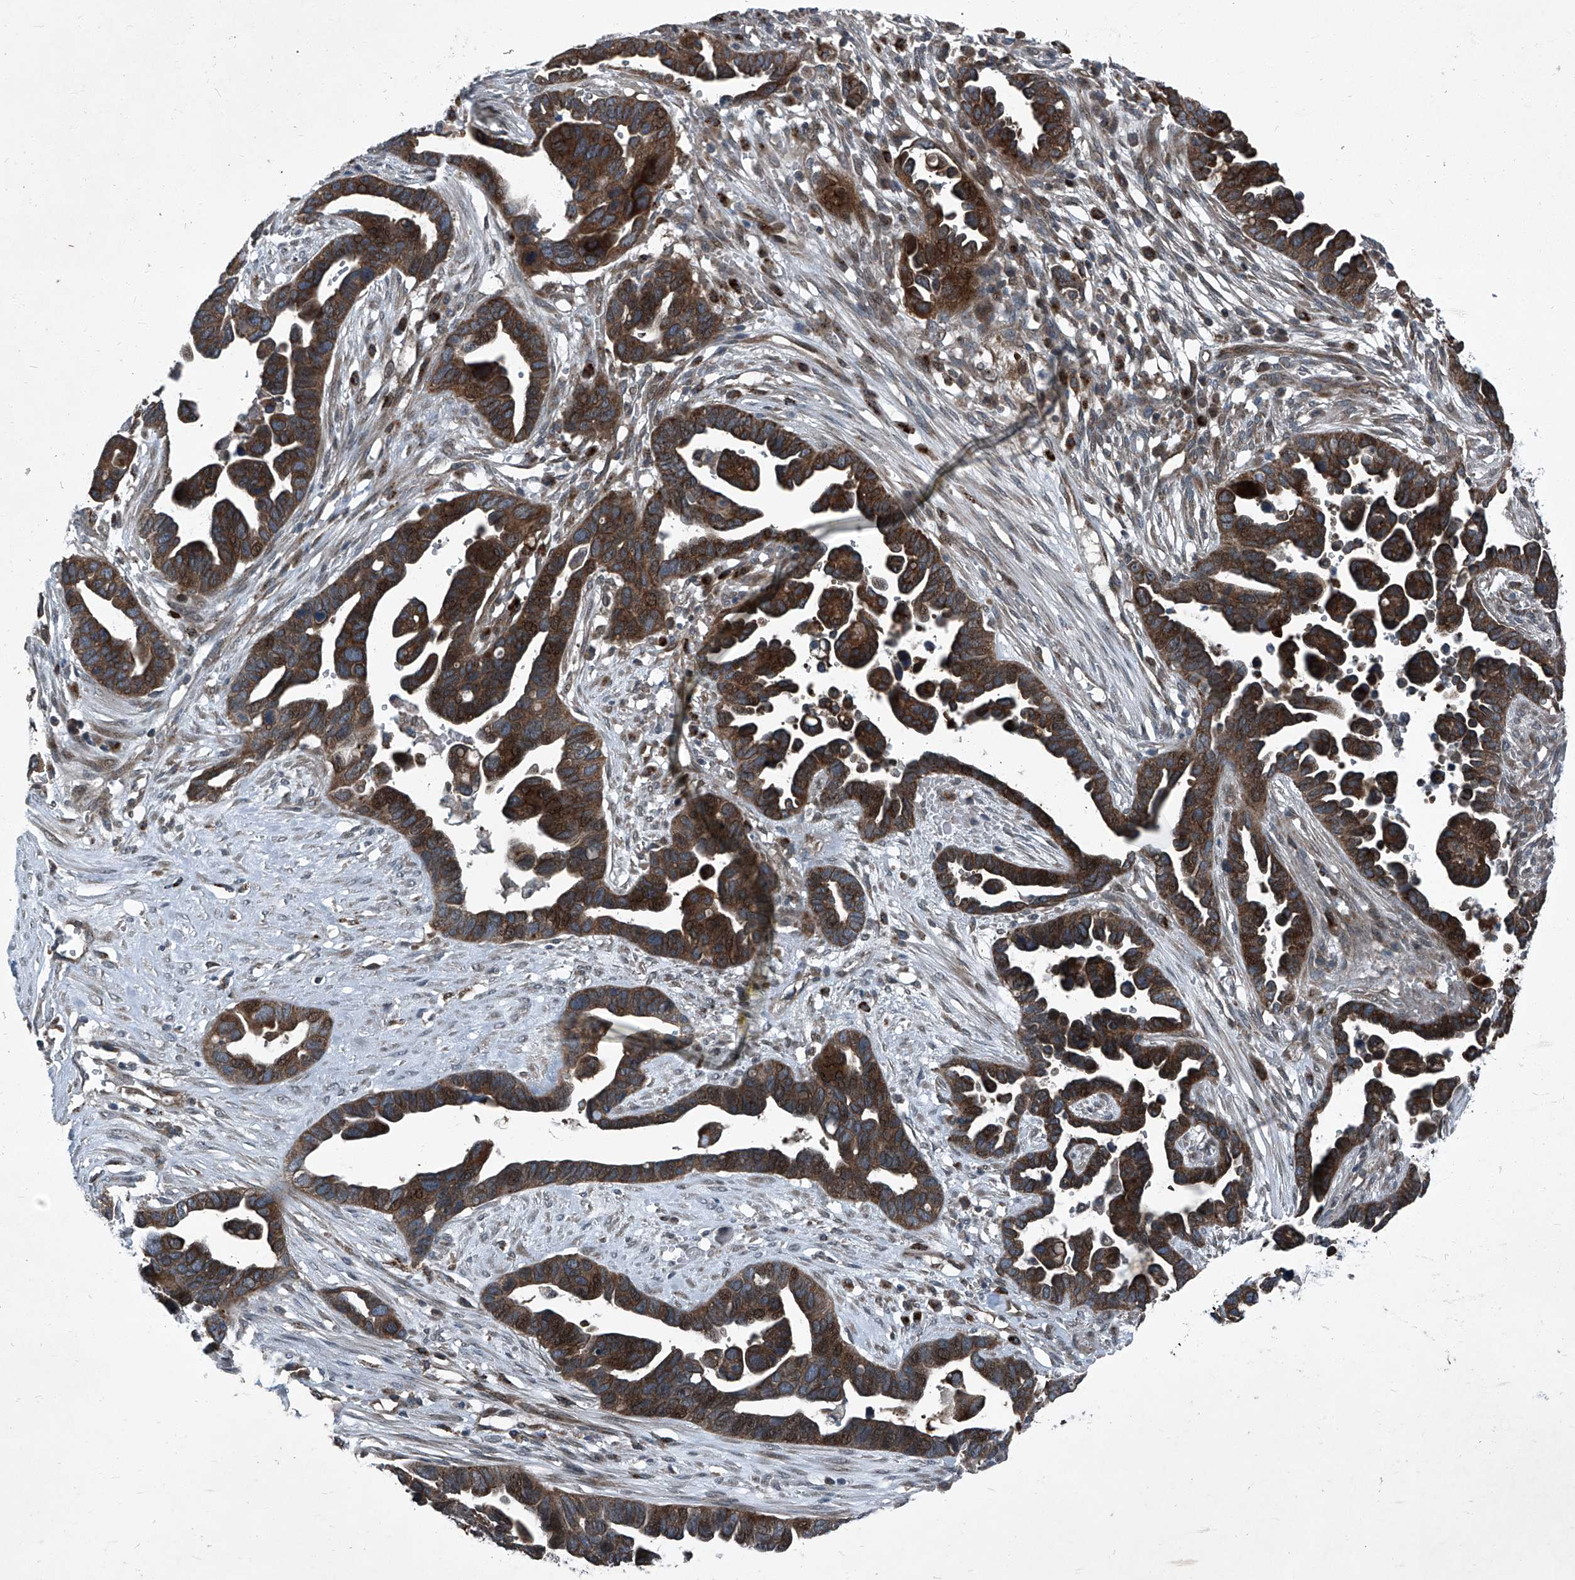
{"staining": {"intensity": "strong", "quantity": ">75%", "location": "cytoplasmic/membranous"}, "tissue": "ovarian cancer", "cell_type": "Tumor cells", "image_type": "cancer", "snomed": [{"axis": "morphology", "description": "Cystadenocarcinoma, serous, NOS"}, {"axis": "topography", "description": "Ovary"}], "caption": "An image showing strong cytoplasmic/membranous expression in about >75% of tumor cells in ovarian serous cystadenocarcinoma, as visualized by brown immunohistochemical staining.", "gene": "SENP2", "patient": {"sex": "female", "age": 54}}